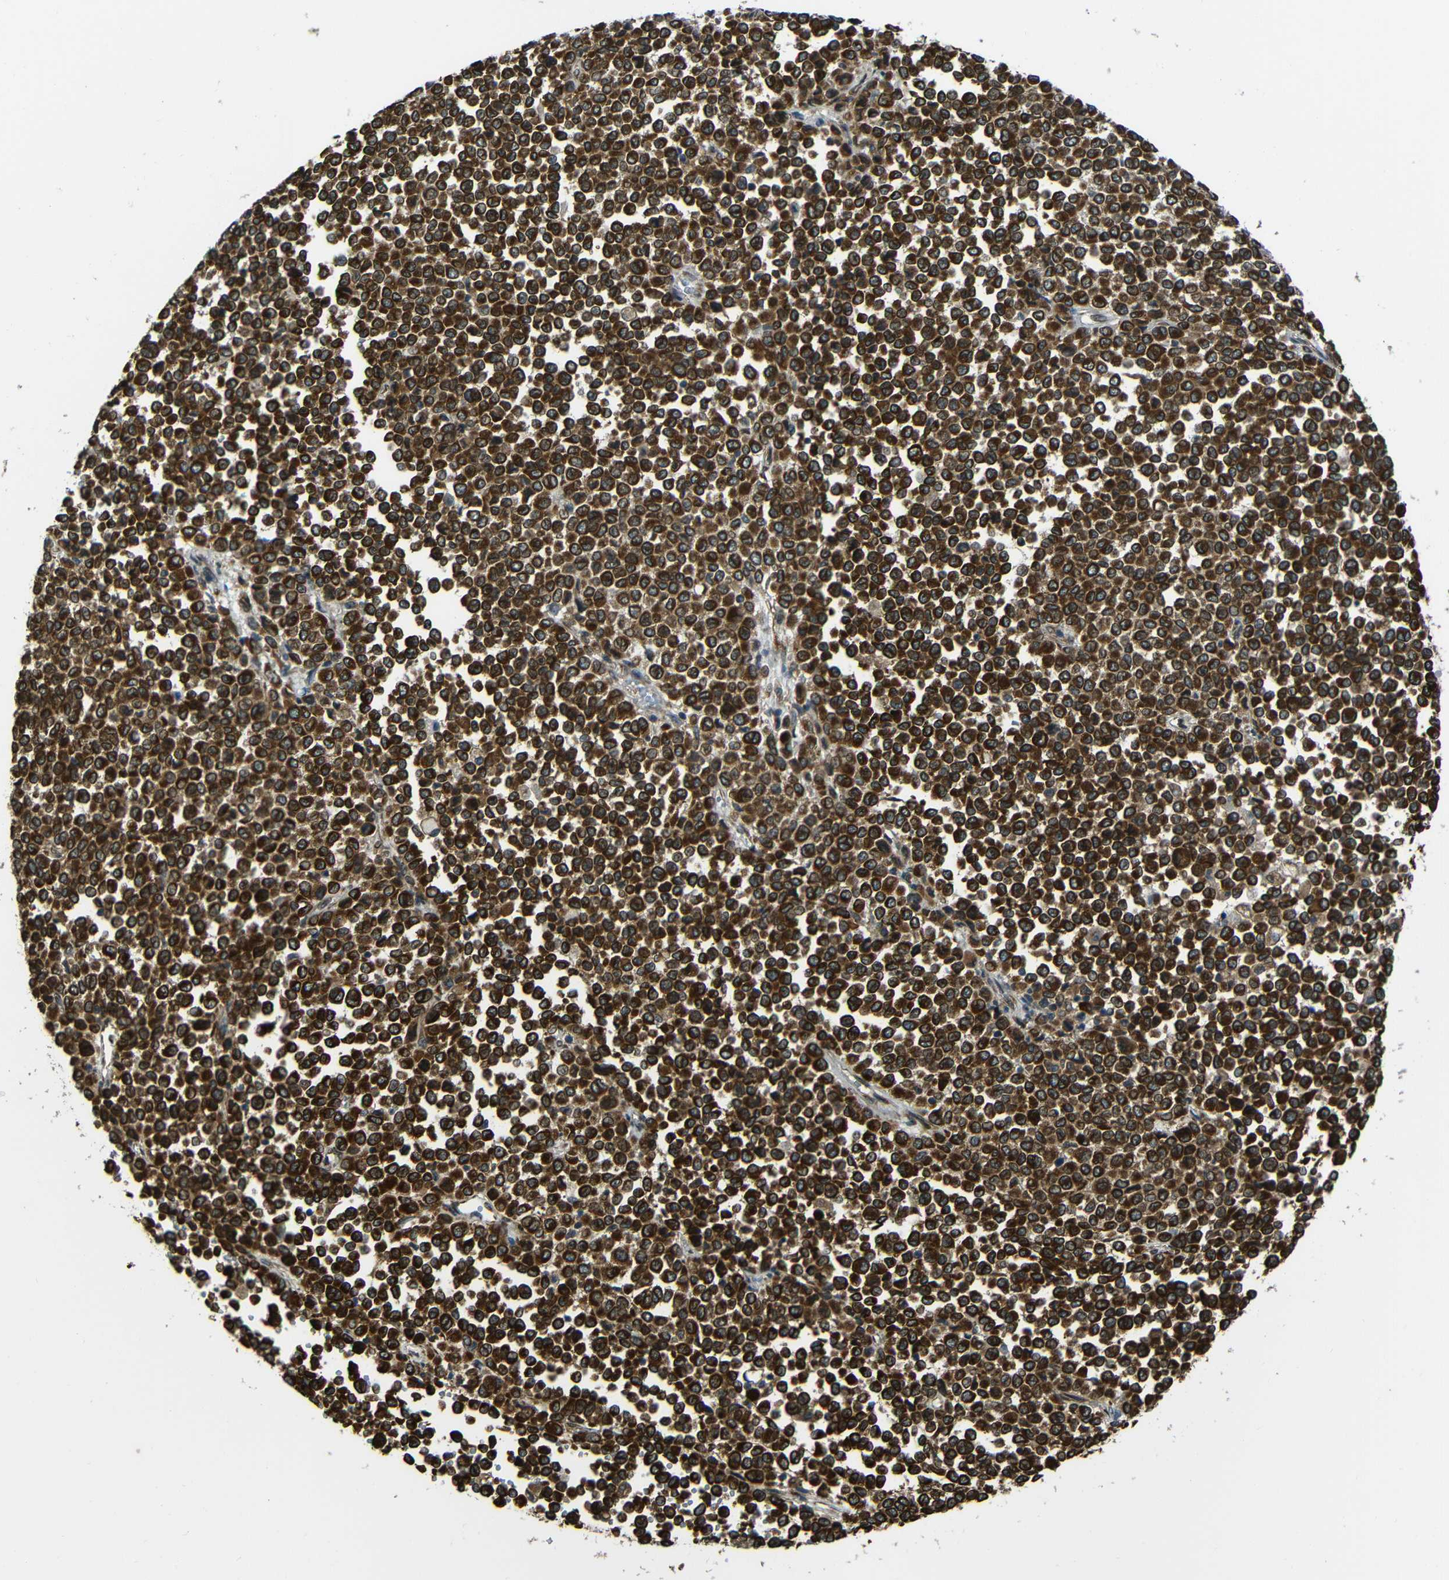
{"staining": {"intensity": "strong", "quantity": ">75%", "location": "cytoplasmic/membranous"}, "tissue": "melanoma", "cell_type": "Tumor cells", "image_type": "cancer", "snomed": [{"axis": "morphology", "description": "Malignant melanoma, Metastatic site"}, {"axis": "topography", "description": "Pancreas"}], "caption": "The photomicrograph shows immunohistochemical staining of malignant melanoma (metastatic site). There is strong cytoplasmic/membranous staining is seen in approximately >75% of tumor cells. (DAB (3,3'-diaminobenzidine) IHC with brightfield microscopy, high magnification).", "gene": "VAPB", "patient": {"sex": "female", "age": 30}}